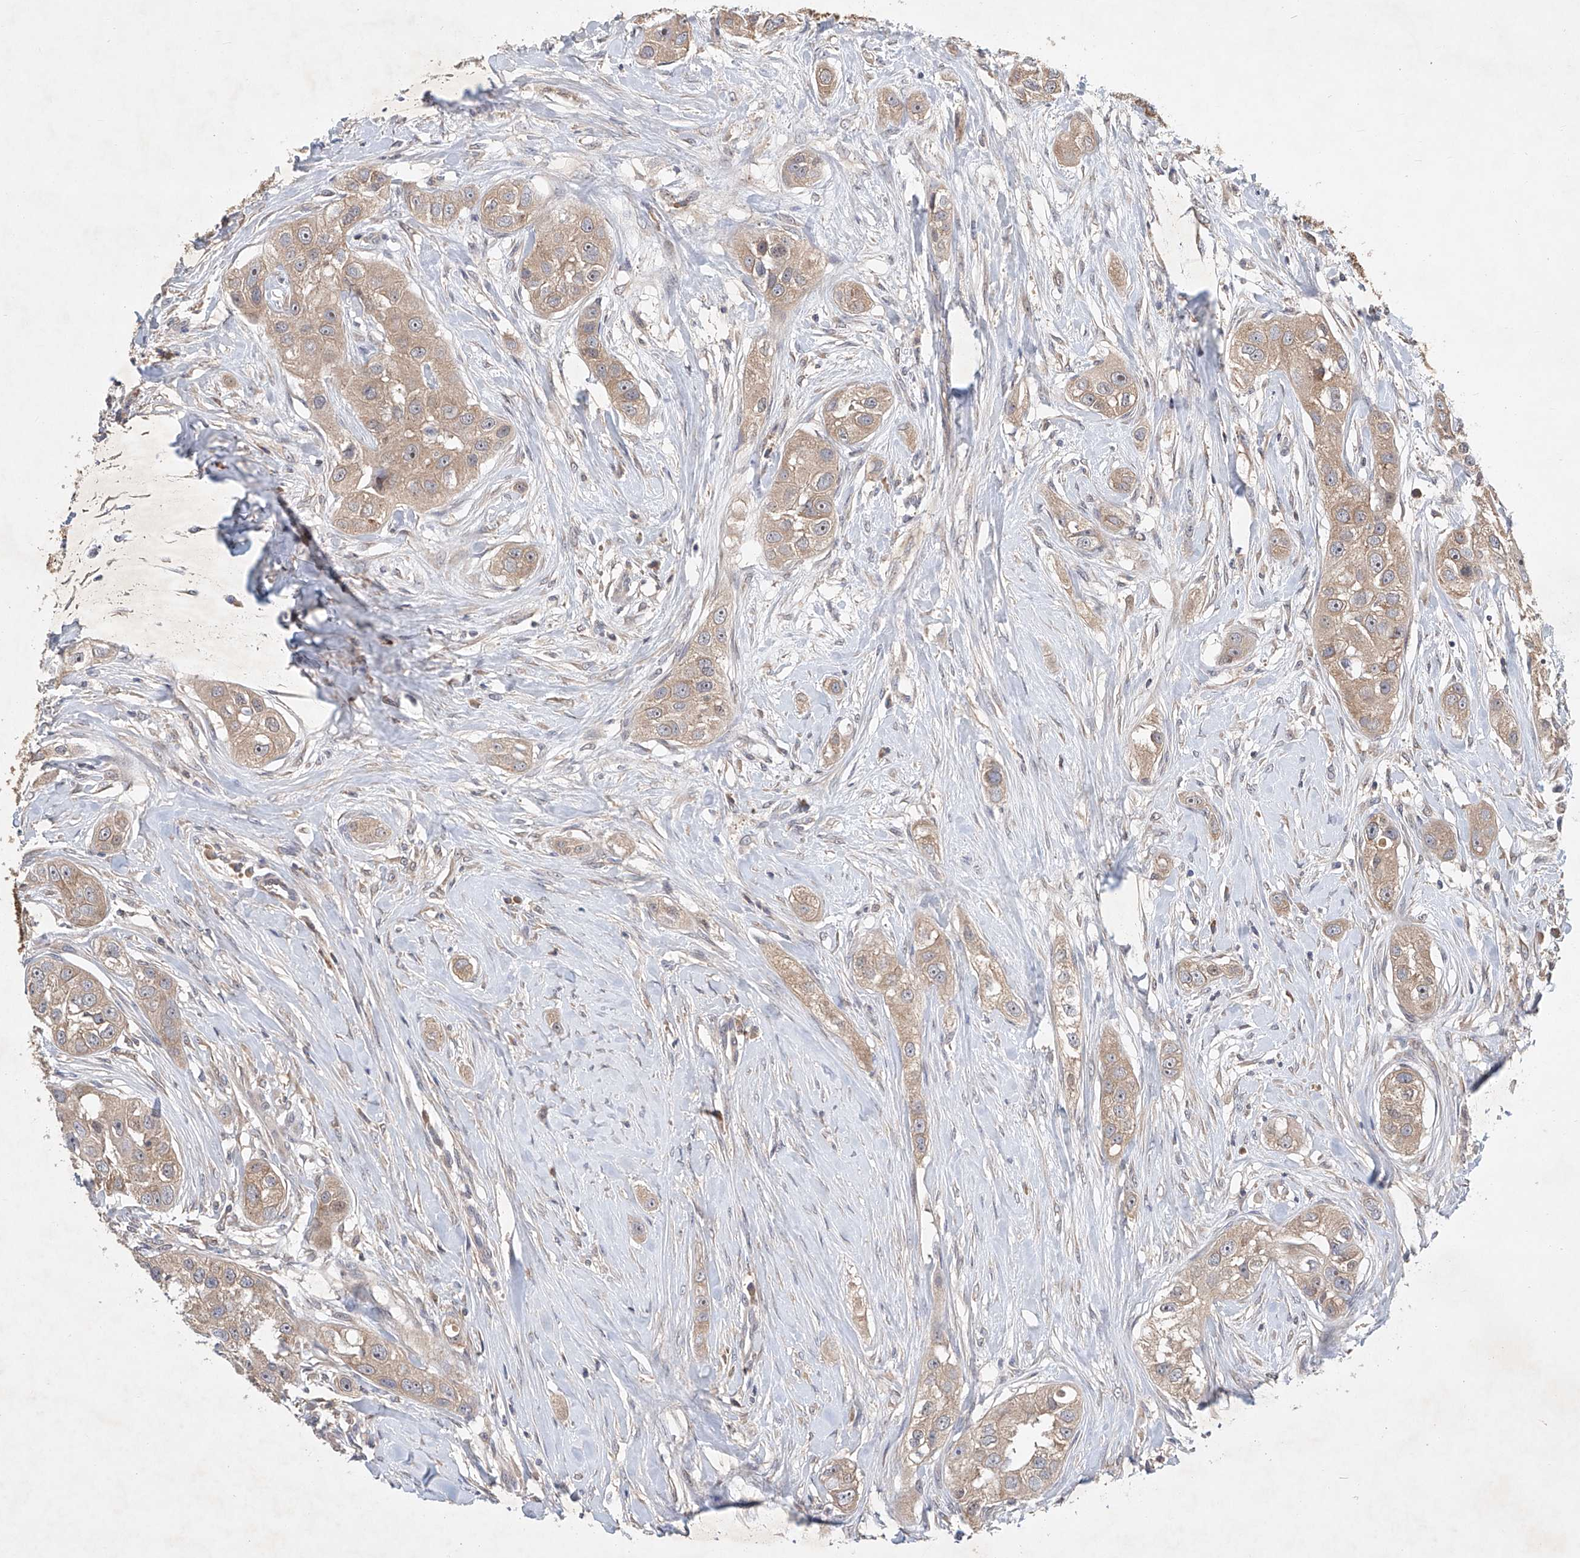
{"staining": {"intensity": "moderate", "quantity": ">75%", "location": "cytoplasmic/membranous"}, "tissue": "head and neck cancer", "cell_type": "Tumor cells", "image_type": "cancer", "snomed": [{"axis": "morphology", "description": "Normal tissue, NOS"}, {"axis": "morphology", "description": "Squamous cell carcinoma, NOS"}, {"axis": "topography", "description": "Skeletal muscle"}, {"axis": "topography", "description": "Head-Neck"}], "caption": "Human head and neck squamous cell carcinoma stained for a protein (brown) exhibits moderate cytoplasmic/membranous positive staining in about >75% of tumor cells.", "gene": "CARMIL1", "patient": {"sex": "male", "age": 51}}